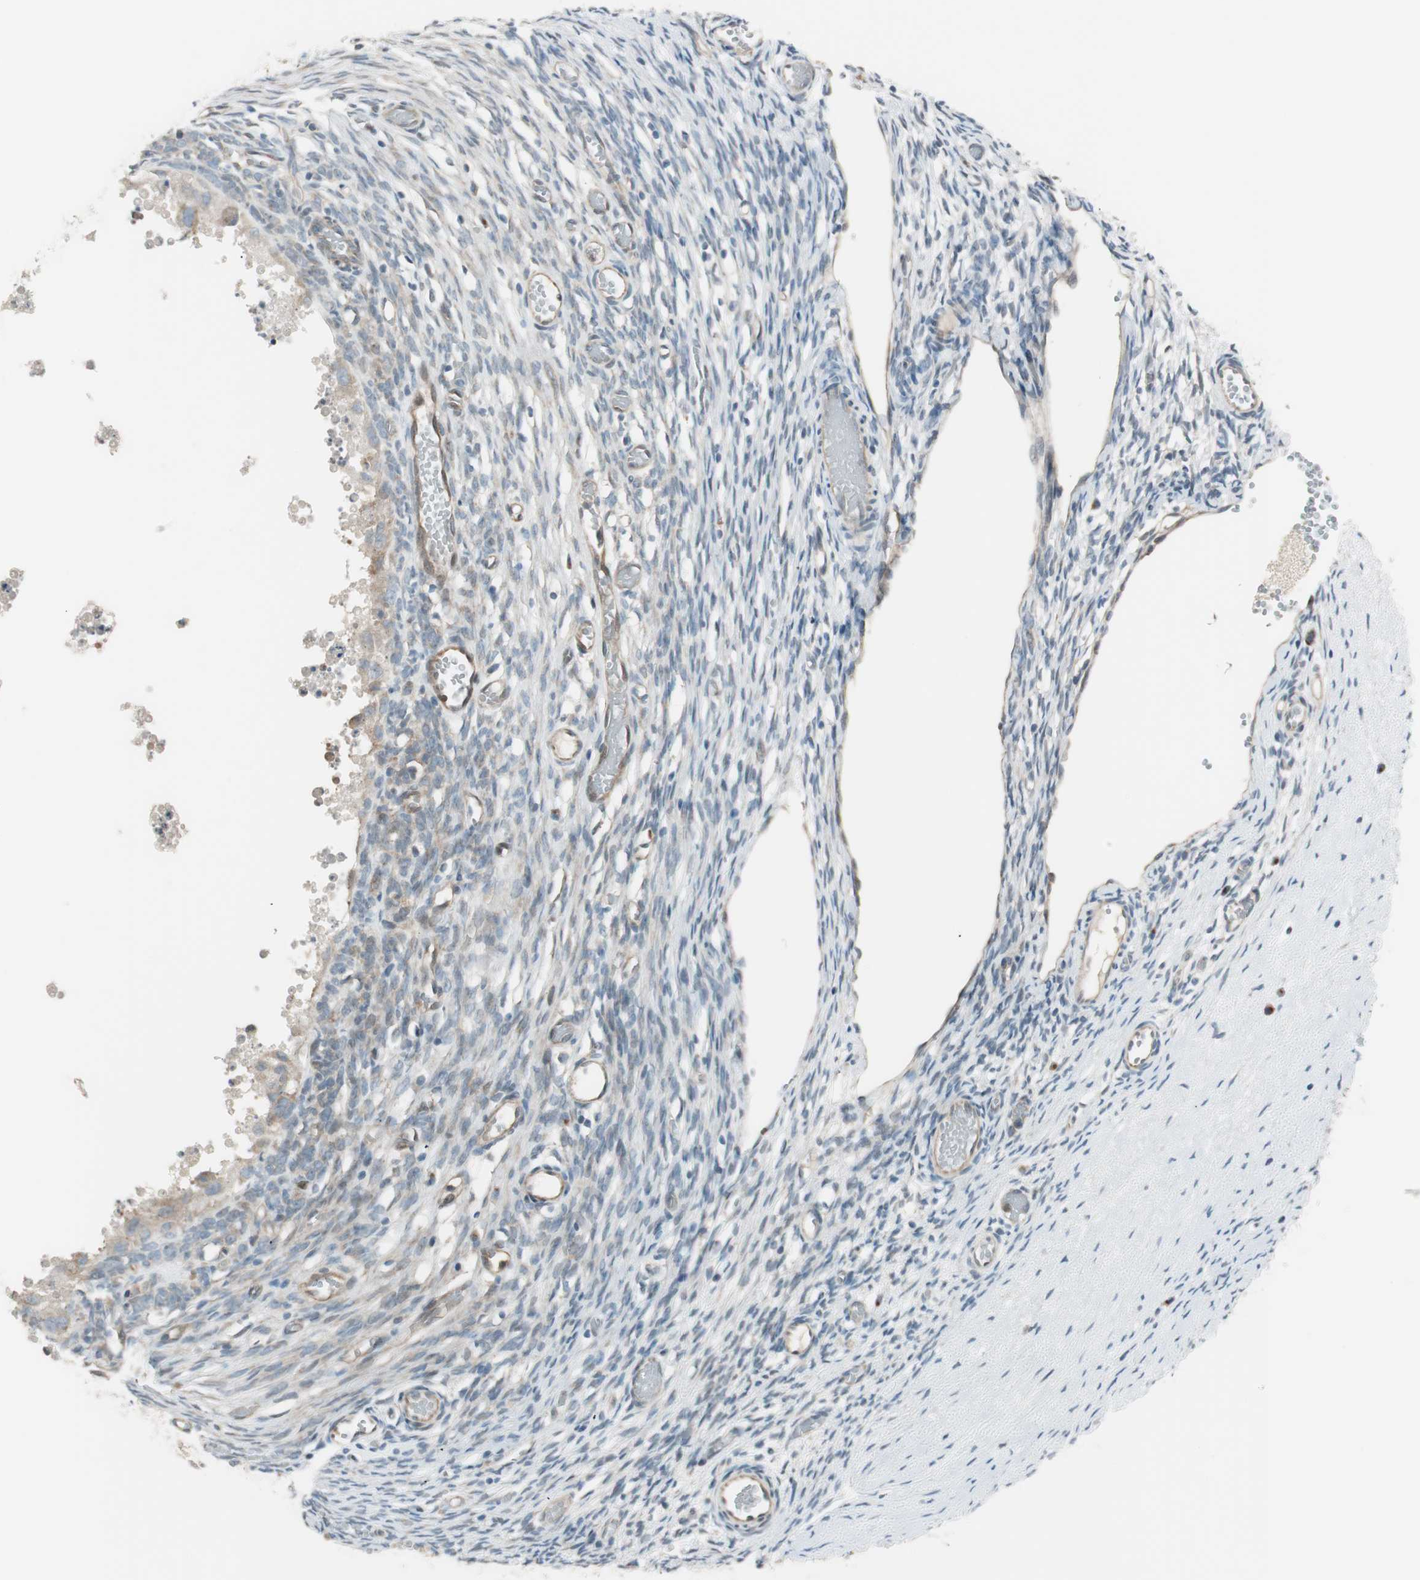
{"staining": {"intensity": "negative", "quantity": "none", "location": "none"}, "tissue": "ovary", "cell_type": "Ovarian stroma cells", "image_type": "normal", "snomed": [{"axis": "morphology", "description": "Normal tissue, NOS"}, {"axis": "topography", "description": "Ovary"}], "caption": "Immunohistochemistry (IHC) of benign human ovary reveals no positivity in ovarian stroma cells.", "gene": "CGRRF1", "patient": {"sex": "female", "age": 35}}